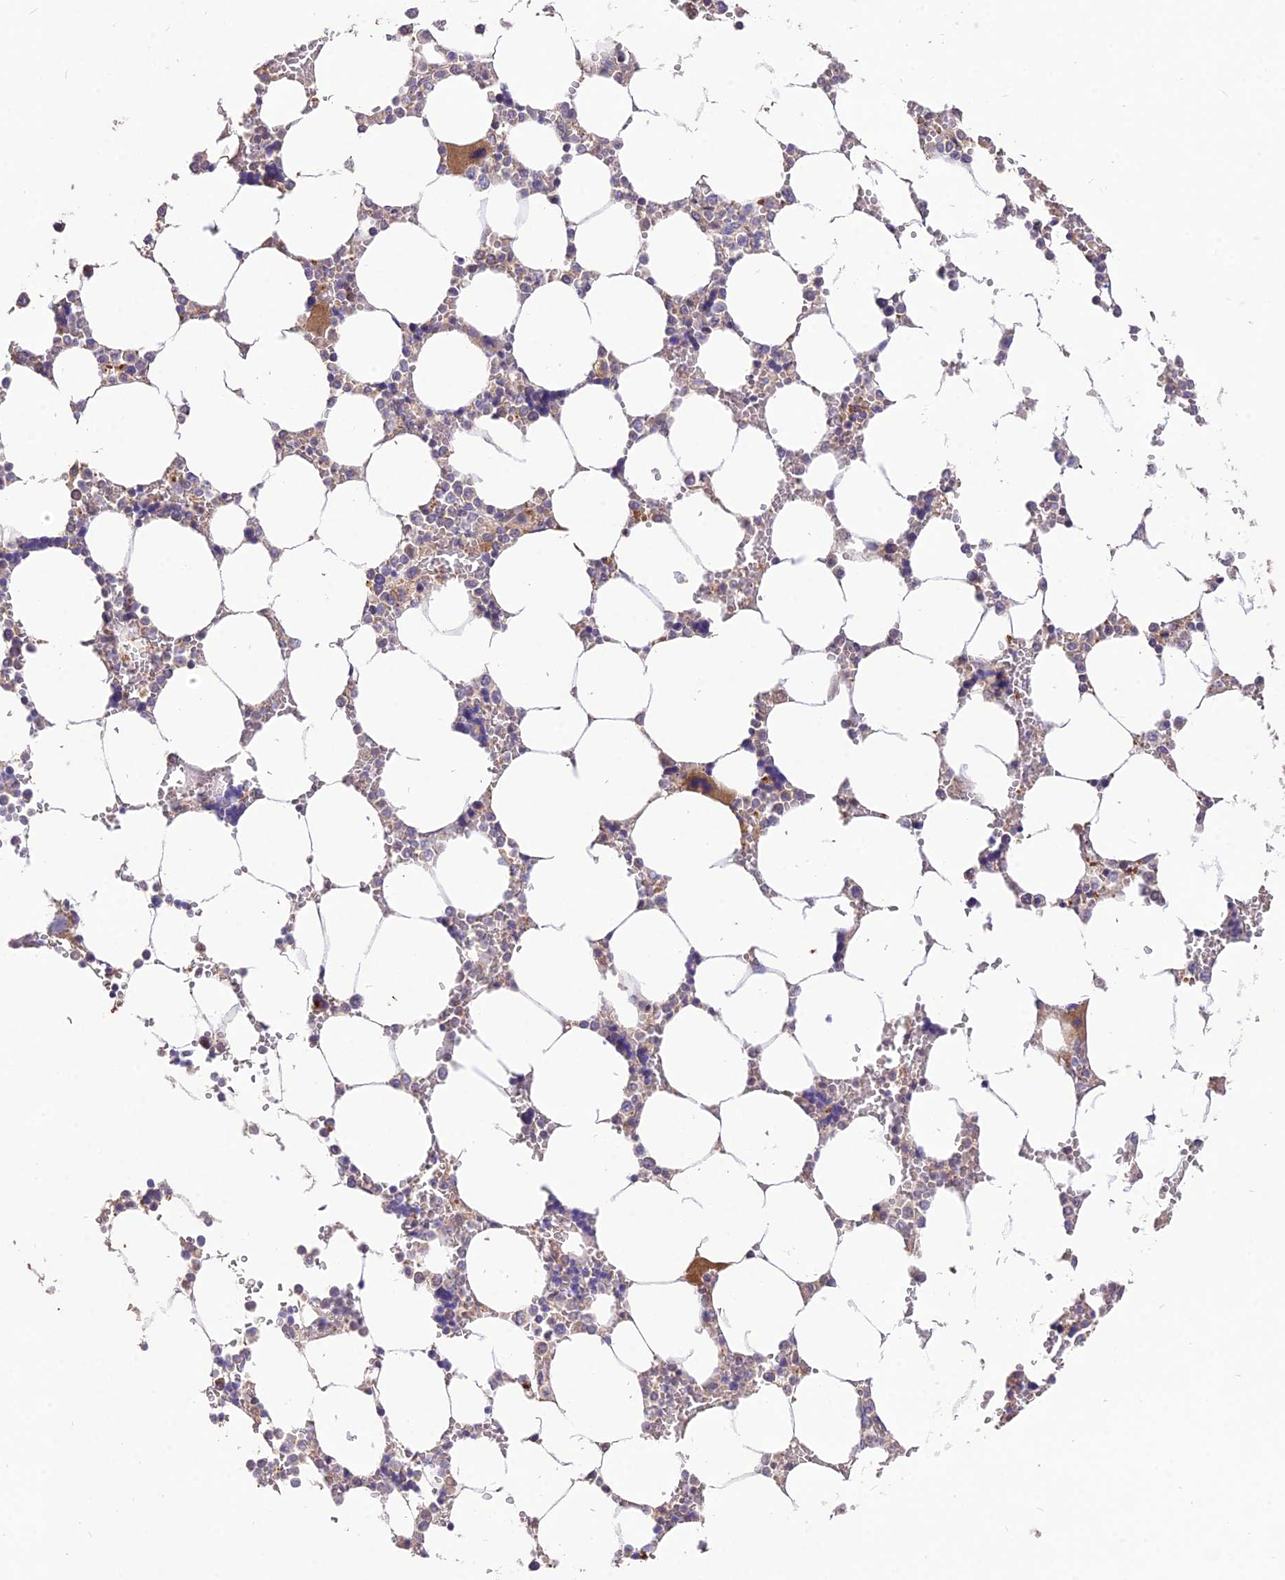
{"staining": {"intensity": "moderate", "quantity": "25%-75%", "location": "cytoplasmic/membranous"}, "tissue": "bone marrow", "cell_type": "Hematopoietic cells", "image_type": "normal", "snomed": [{"axis": "morphology", "description": "Normal tissue, NOS"}, {"axis": "topography", "description": "Bone marrow"}], "caption": "Bone marrow stained with immunohistochemistry demonstrates moderate cytoplasmic/membranous positivity in about 25%-75% of hematopoietic cells.", "gene": "SDHD", "patient": {"sex": "male", "age": 64}}